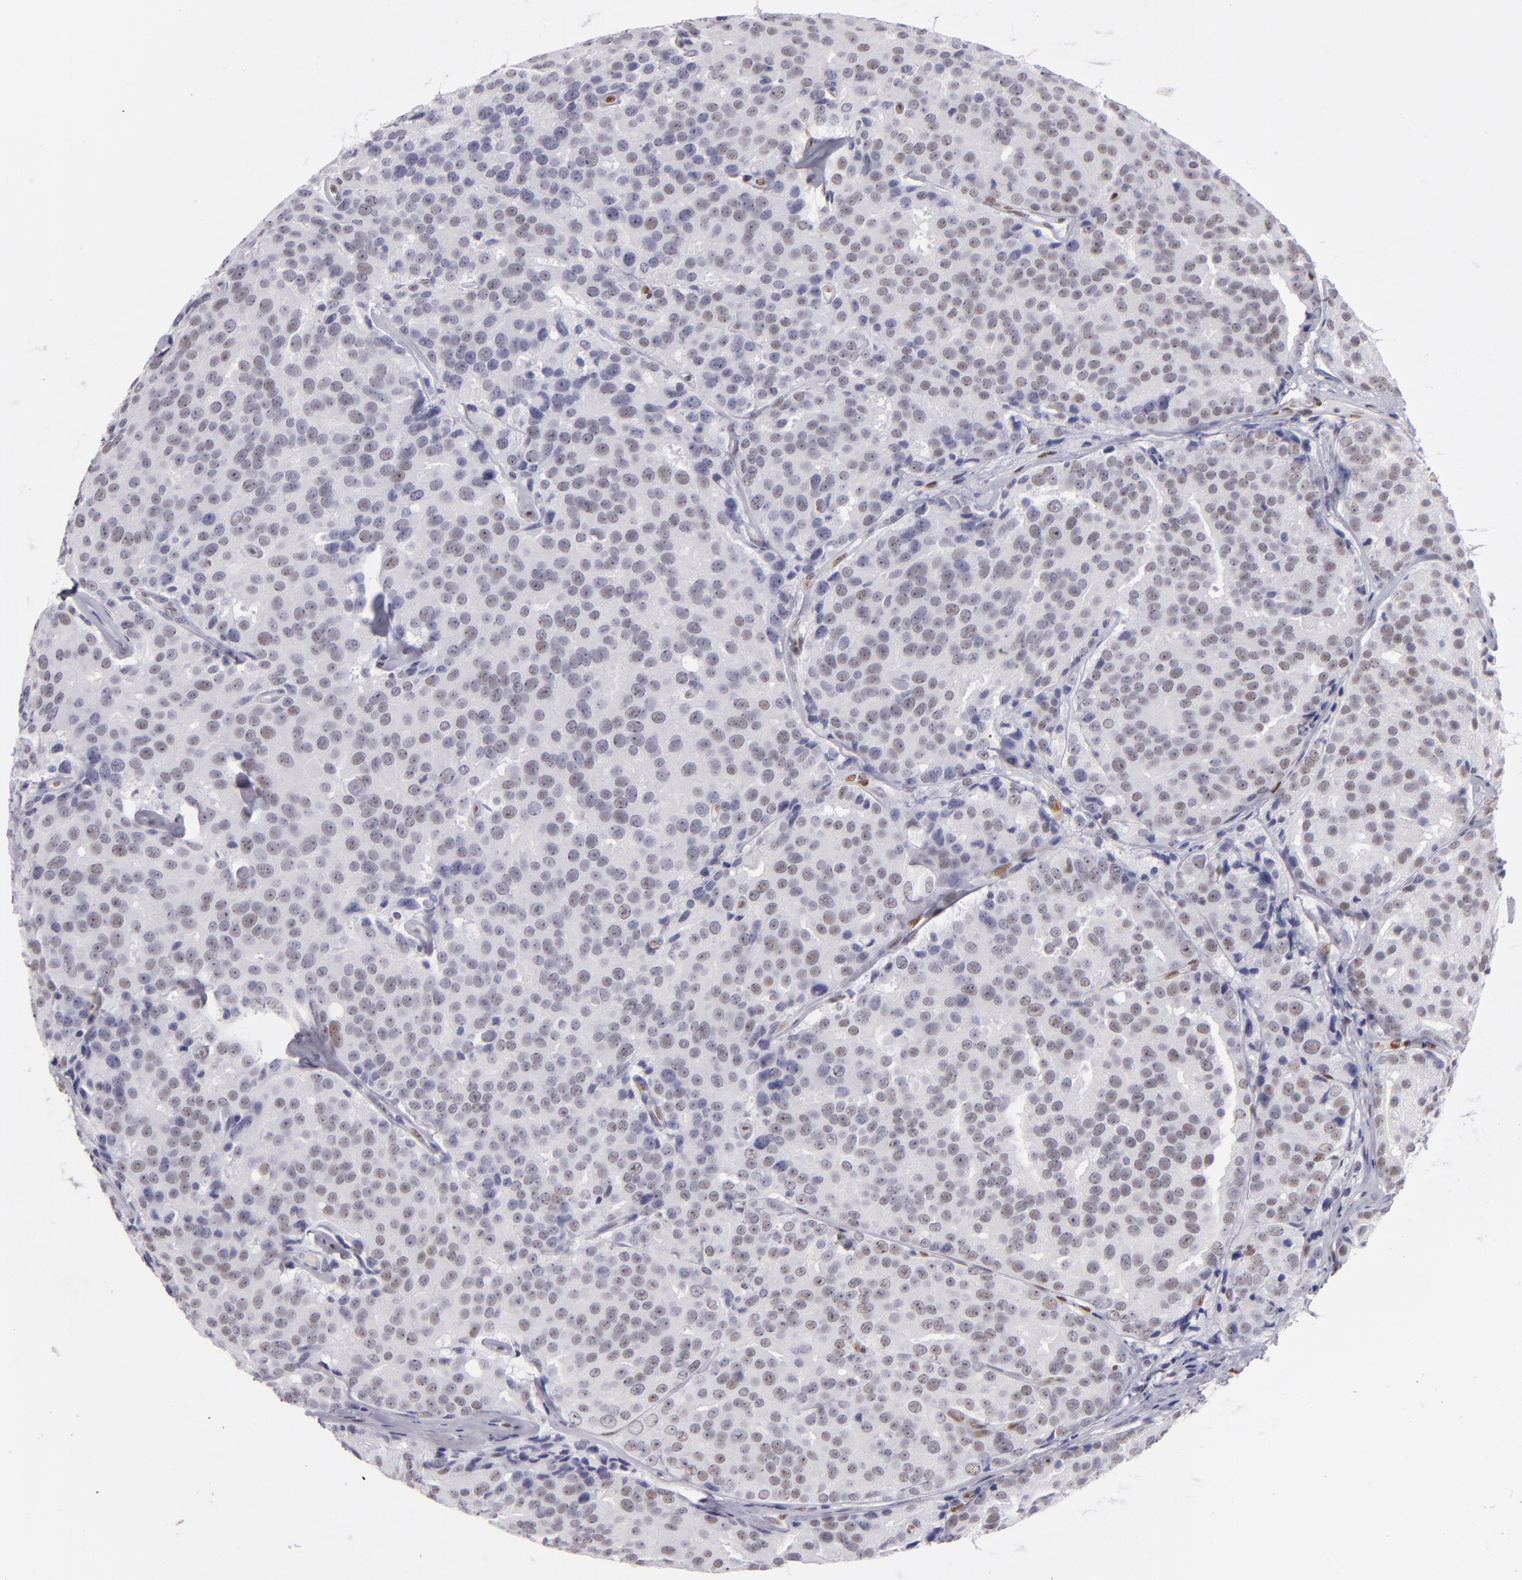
{"staining": {"intensity": "negative", "quantity": "none", "location": "none"}, "tissue": "prostate cancer", "cell_type": "Tumor cells", "image_type": "cancer", "snomed": [{"axis": "morphology", "description": "Adenocarcinoma, High grade"}, {"axis": "topography", "description": "Prostate"}], "caption": "A high-resolution image shows IHC staining of prostate adenocarcinoma (high-grade), which reveals no significant expression in tumor cells.", "gene": "TOP3A", "patient": {"sex": "male", "age": 64}}